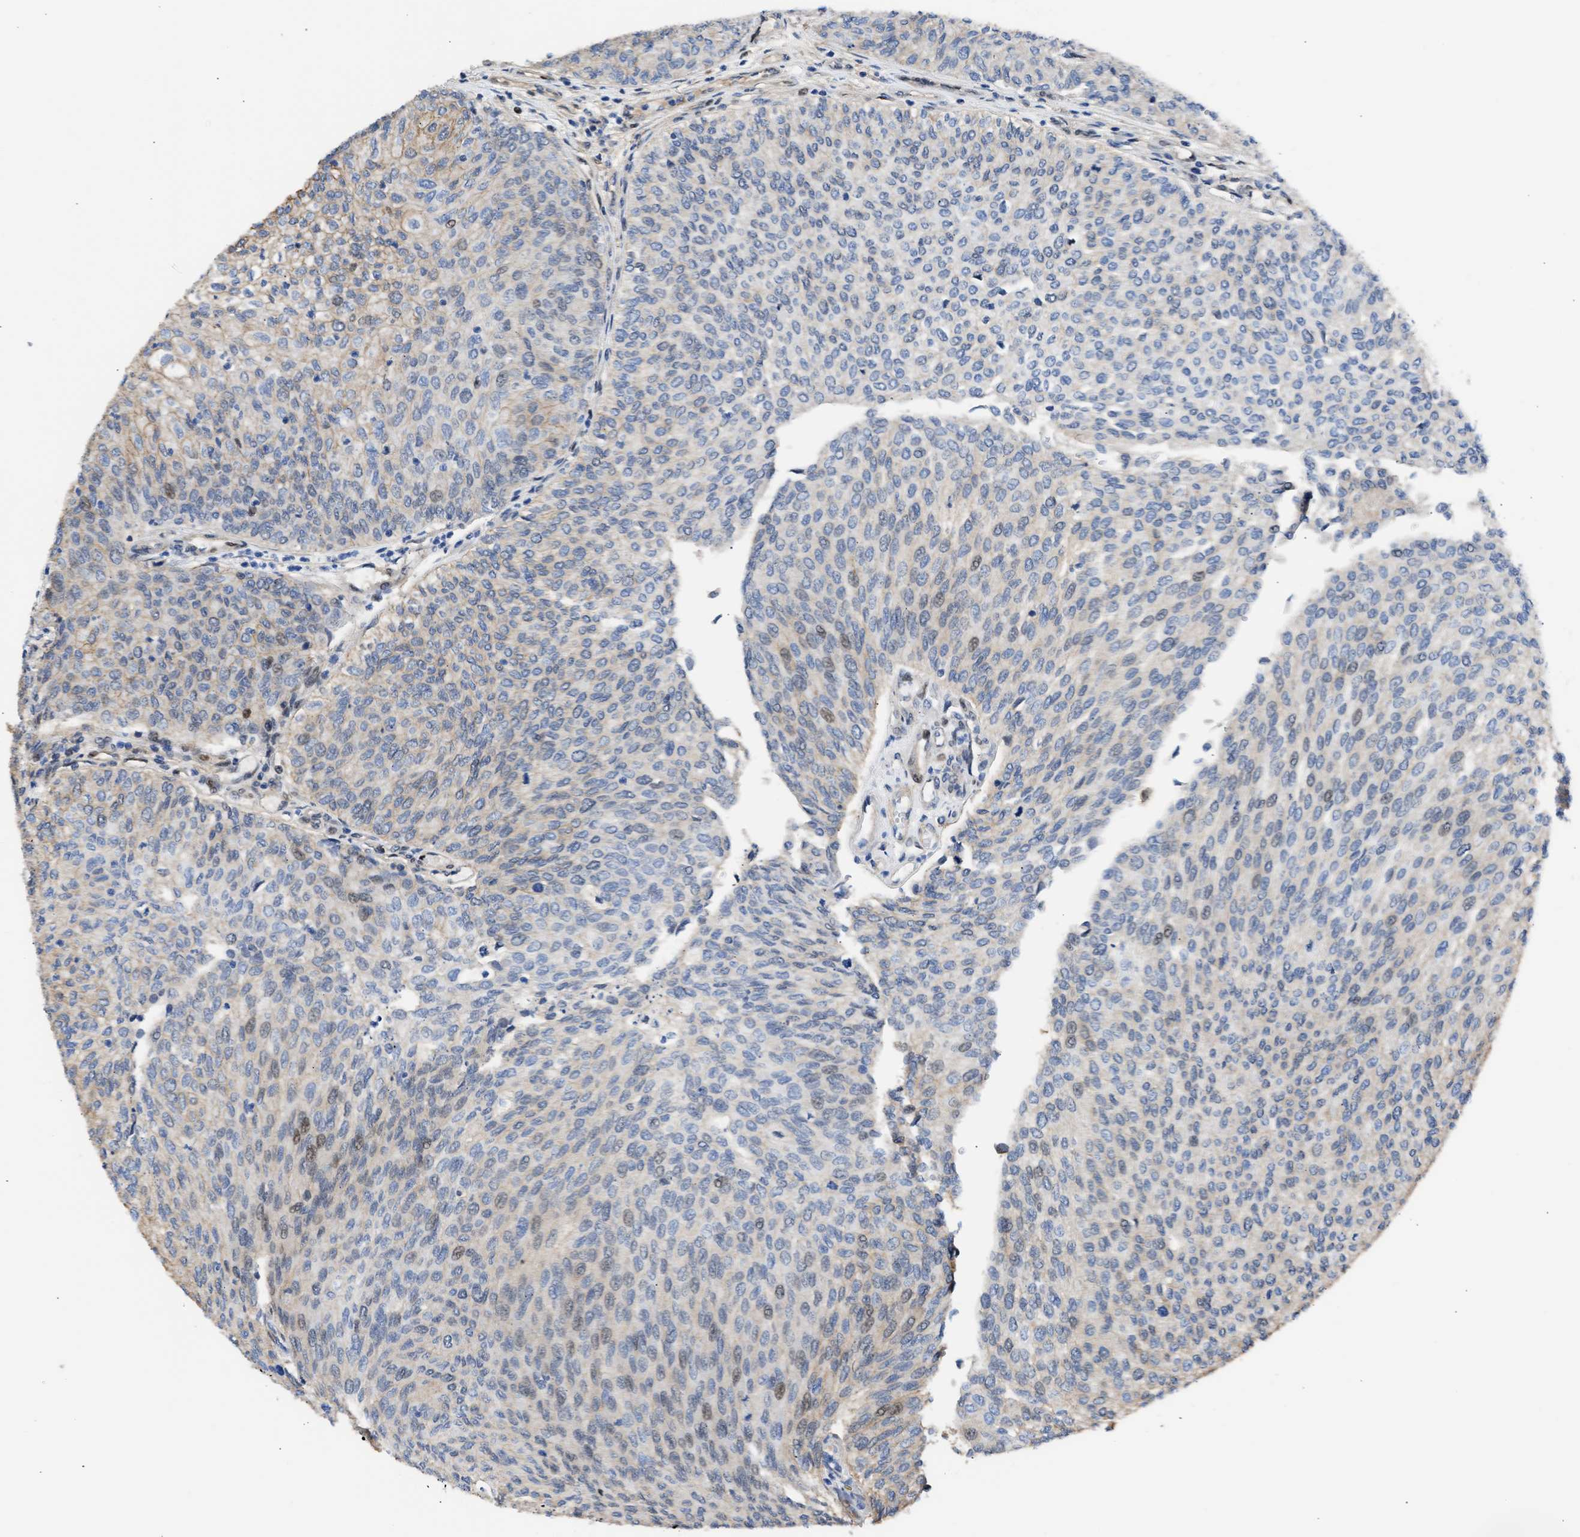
{"staining": {"intensity": "moderate", "quantity": "<25%", "location": "nuclear"}, "tissue": "urothelial cancer", "cell_type": "Tumor cells", "image_type": "cancer", "snomed": [{"axis": "morphology", "description": "Urothelial carcinoma, Low grade"}, {"axis": "topography", "description": "Urinary bladder"}], "caption": "This micrograph shows immunohistochemistry staining of urothelial cancer, with low moderate nuclear staining in about <25% of tumor cells.", "gene": "MAS1L", "patient": {"sex": "female", "age": 79}}